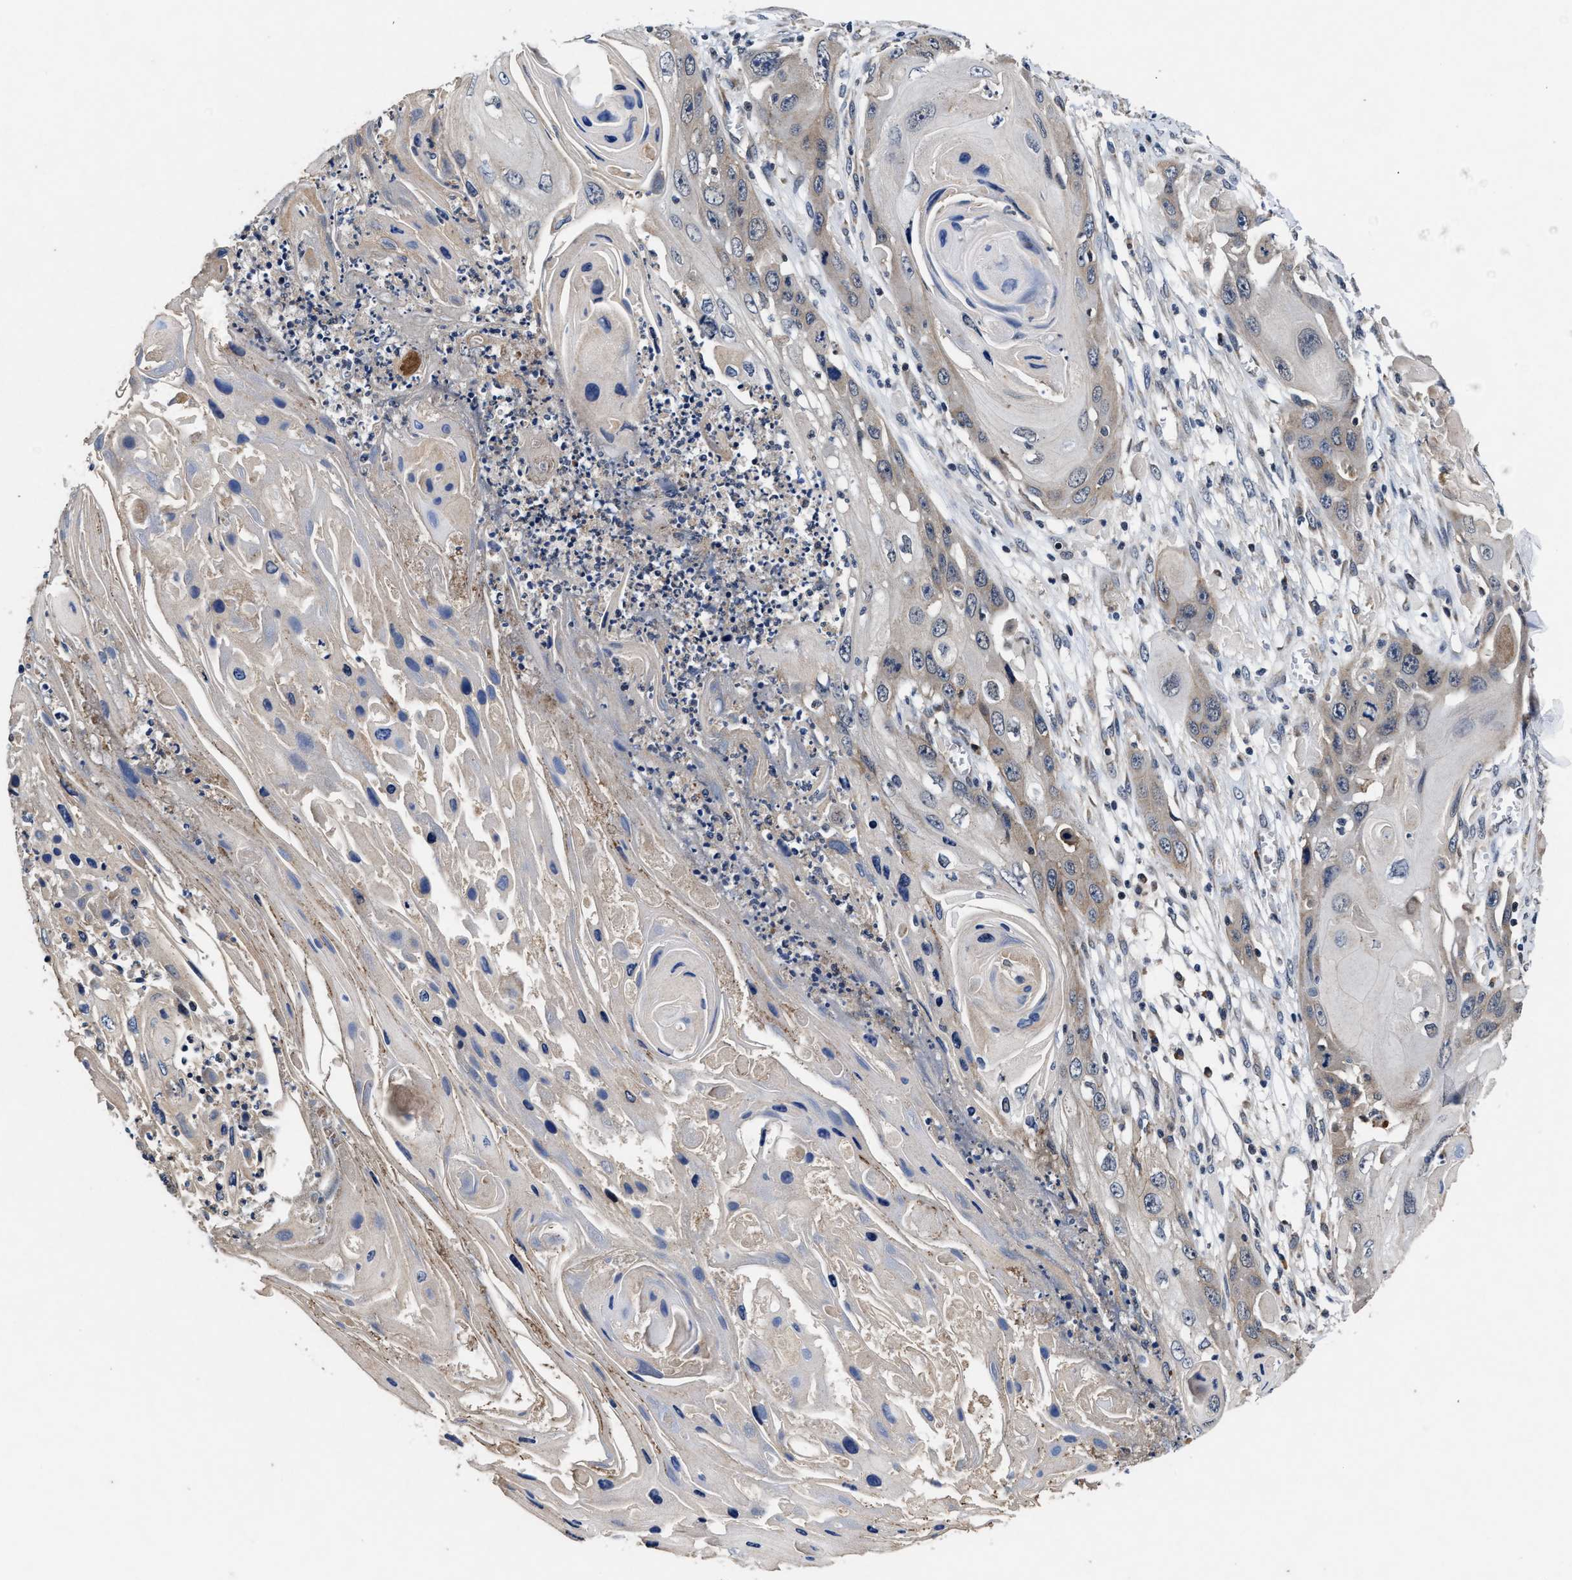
{"staining": {"intensity": "weak", "quantity": "<25%", "location": "cytoplasmic/membranous"}, "tissue": "skin cancer", "cell_type": "Tumor cells", "image_type": "cancer", "snomed": [{"axis": "morphology", "description": "Squamous cell carcinoma, NOS"}, {"axis": "topography", "description": "Skin"}], "caption": "Skin cancer (squamous cell carcinoma) was stained to show a protein in brown. There is no significant expression in tumor cells. Brightfield microscopy of immunohistochemistry stained with DAB (3,3'-diaminobenzidine) (brown) and hematoxylin (blue), captured at high magnification.", "gene": "TMEM53", "patient": {"sex": "male", "age": 55}}